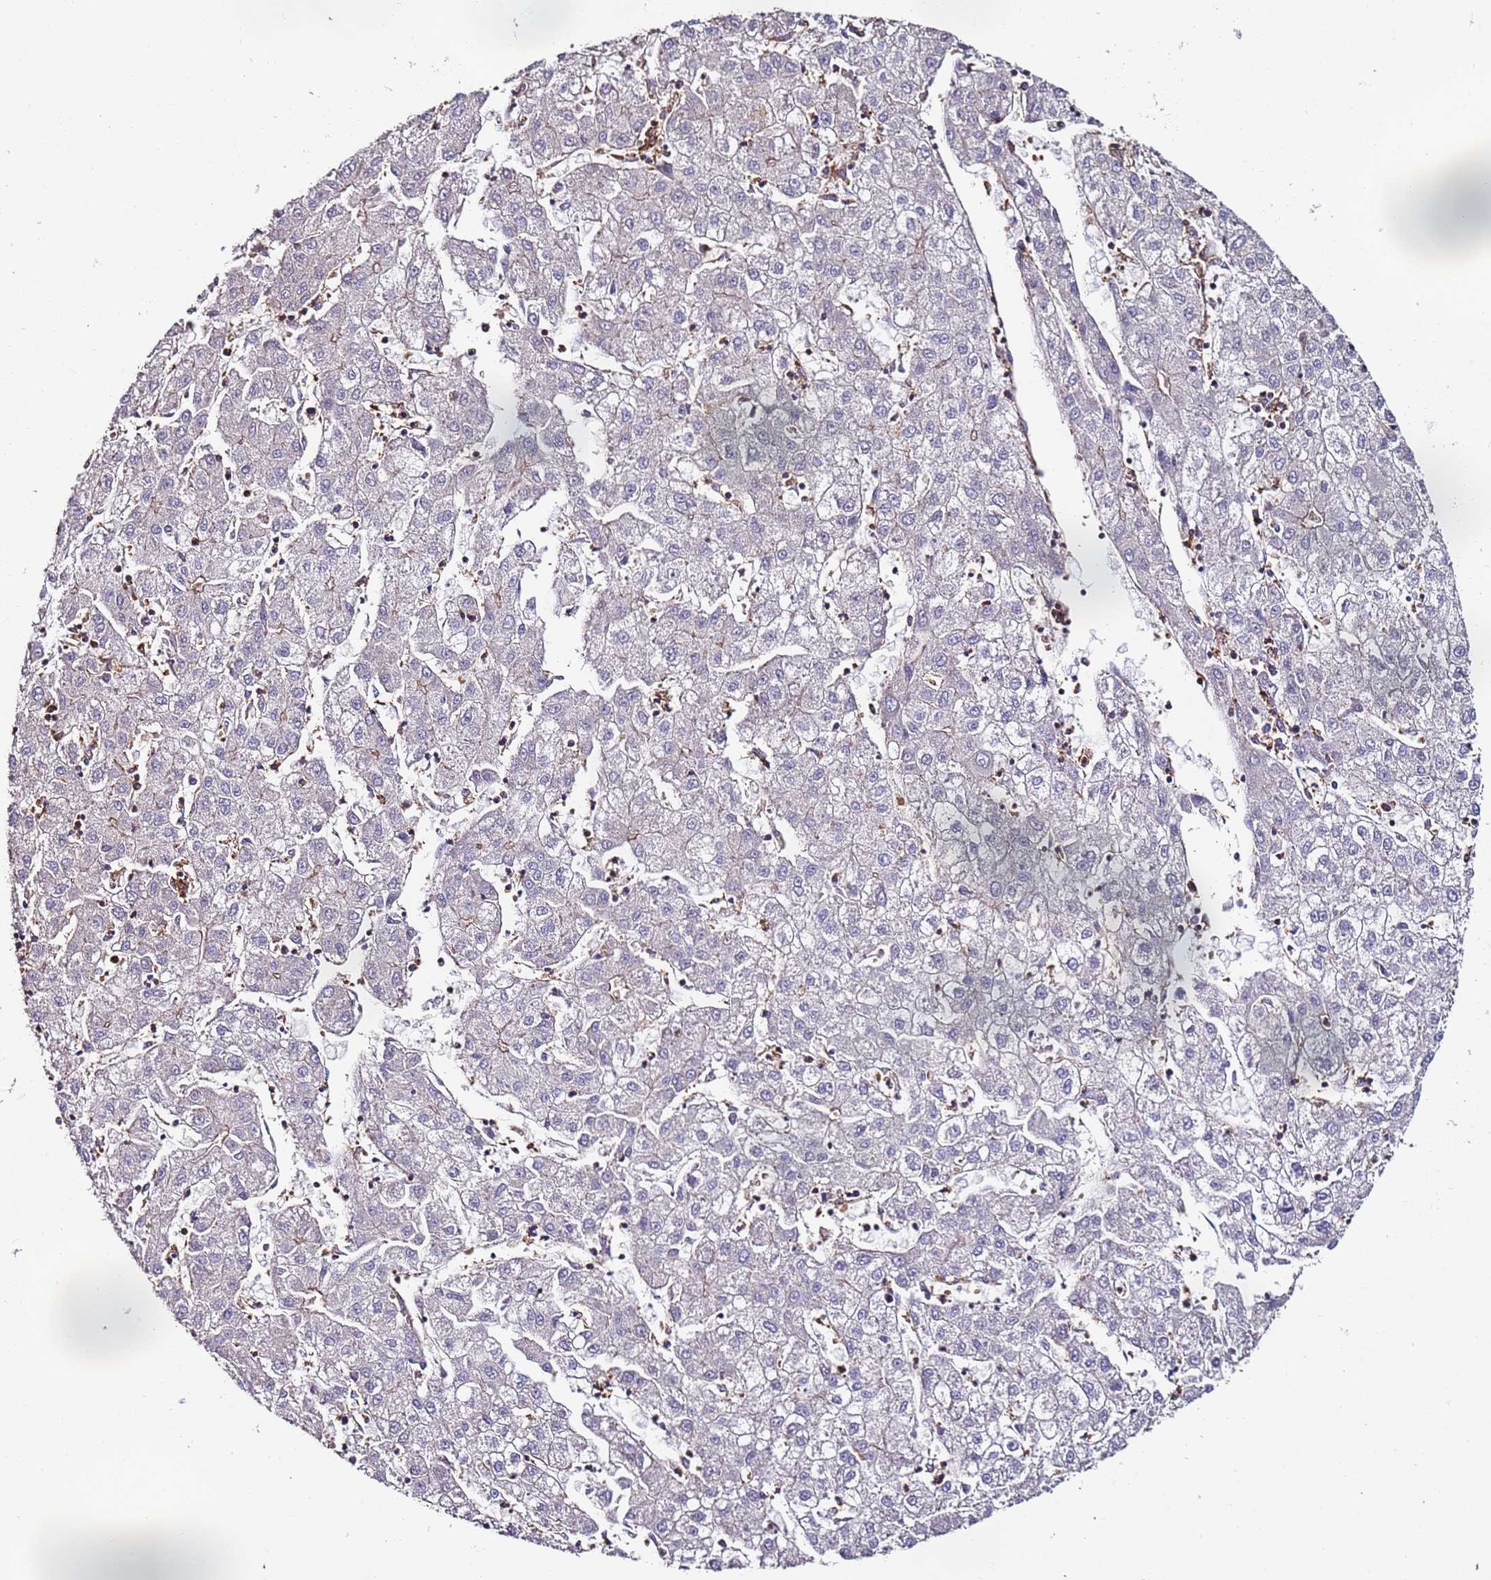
{"staining": {"intensity": "negative", "quantity": "none", "location": "none"}, "tissue": "liver cancer", "cell_type": "Tumor cells", "image_type": "cancer", "snomed": [{"axis": "morphology", "description": "Carcinoma, Hepatocellular, NOS"}, {"axis": "topography", "description": "Liver"}], "caption": "DAB (3,3'-diaminobenzidine) immunohistochemical staining of human liver cancer (hepatocellular carcinoma) displays no significant positivity in tumor cells.", "gene": "CYP2U1", "patient": {"sex": "male", "age": 72}}